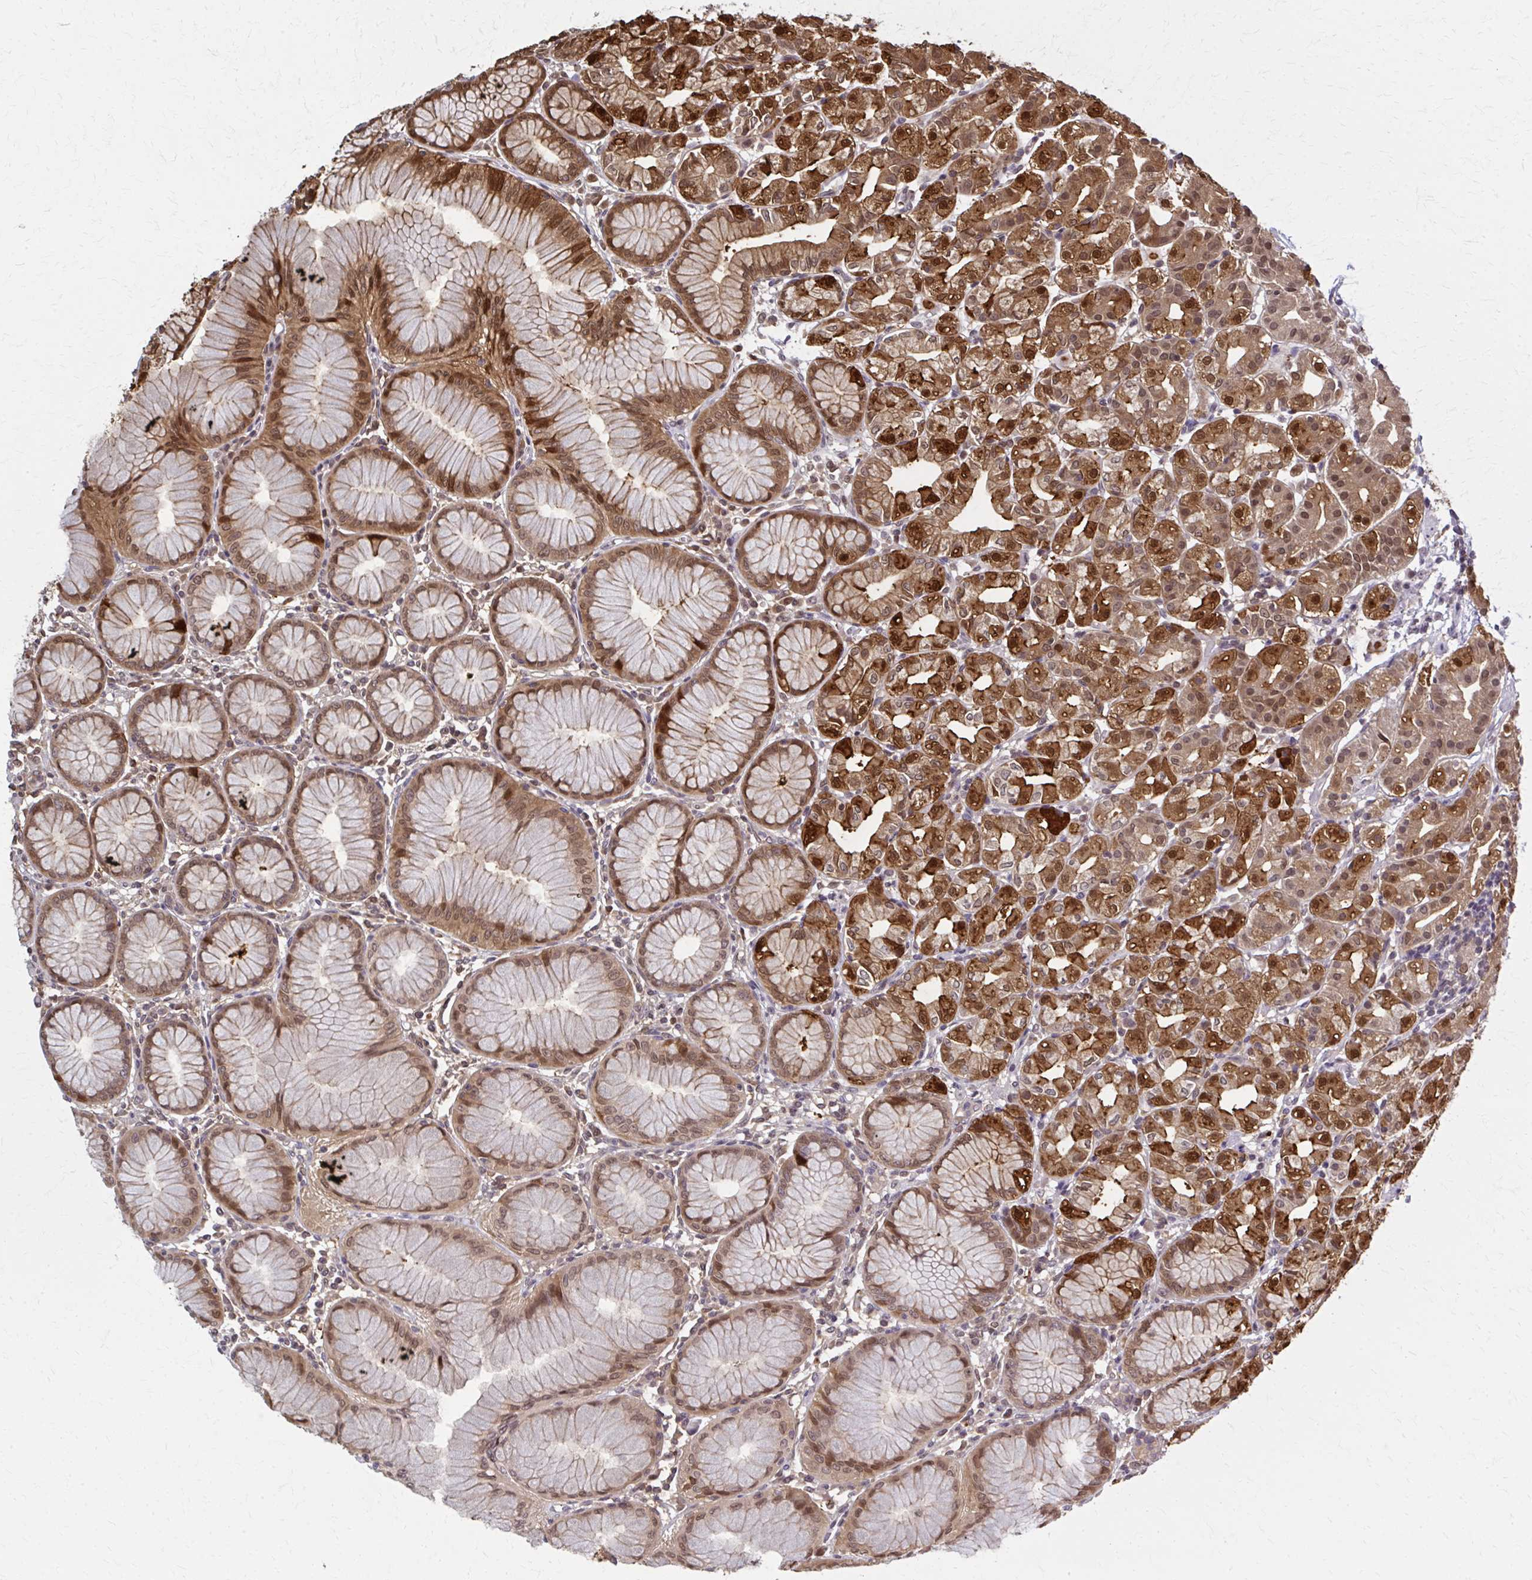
{"staining": {"intensity": "strong", "quantity": ">75%", "location": "cytoplasmic/membranous,nuclear"}, "tissue": "stomach", "cell_type": "Glandular cells", "image_type": "normal", "snomed": [{"axis": "morphology", "description": "Normal tissue, NOS"}, {"axis": "topography", "description": "Stomach"}], "caption": "A photomicrograph of human stomach stained for a protein displays strong cytoplasmic/membranous,nuclear brown staining in glandular cells. (DAB IHC, brown staining for protein, blue staining for nuclei).", "gene": "MDH1", "patient": {"sex": "female", "age": 57}}